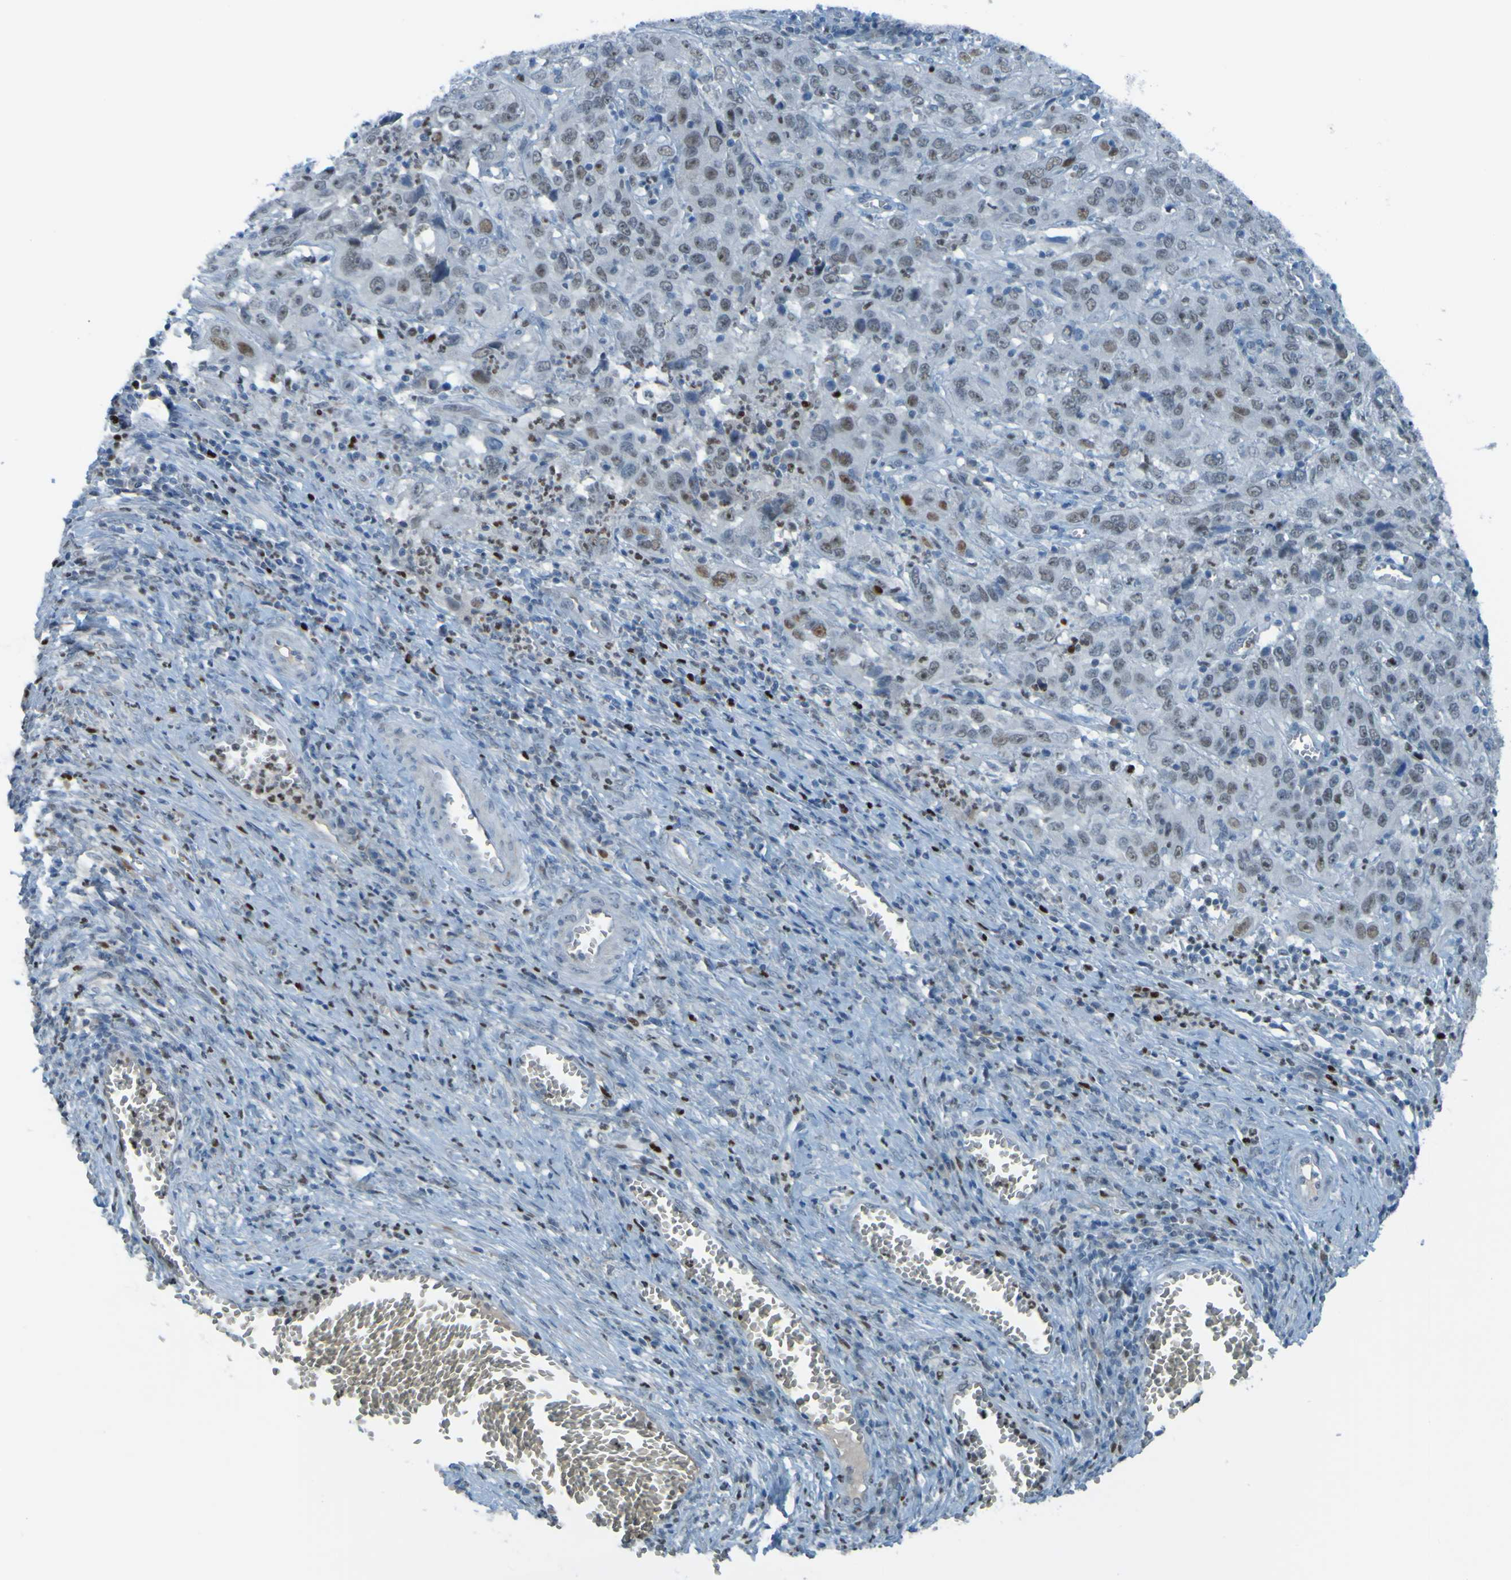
{"staining": {"intensity": "negative", "quantity": "none", "location": "none"}, "tissue": "cervical cancer", "cell_type": "Tumor cells", "image_type": "cancer", "snomed": [{"axis": "morphology", "description": "Squamous cell carcinoma, NOS"}, {"axis": "topography", "description": "Cervix"}], "caption": "Tumor cells are negative for brown protein staining in cervical cancer.", "gene": "USP36", "patient": {"sex": "female", "age": 32}}